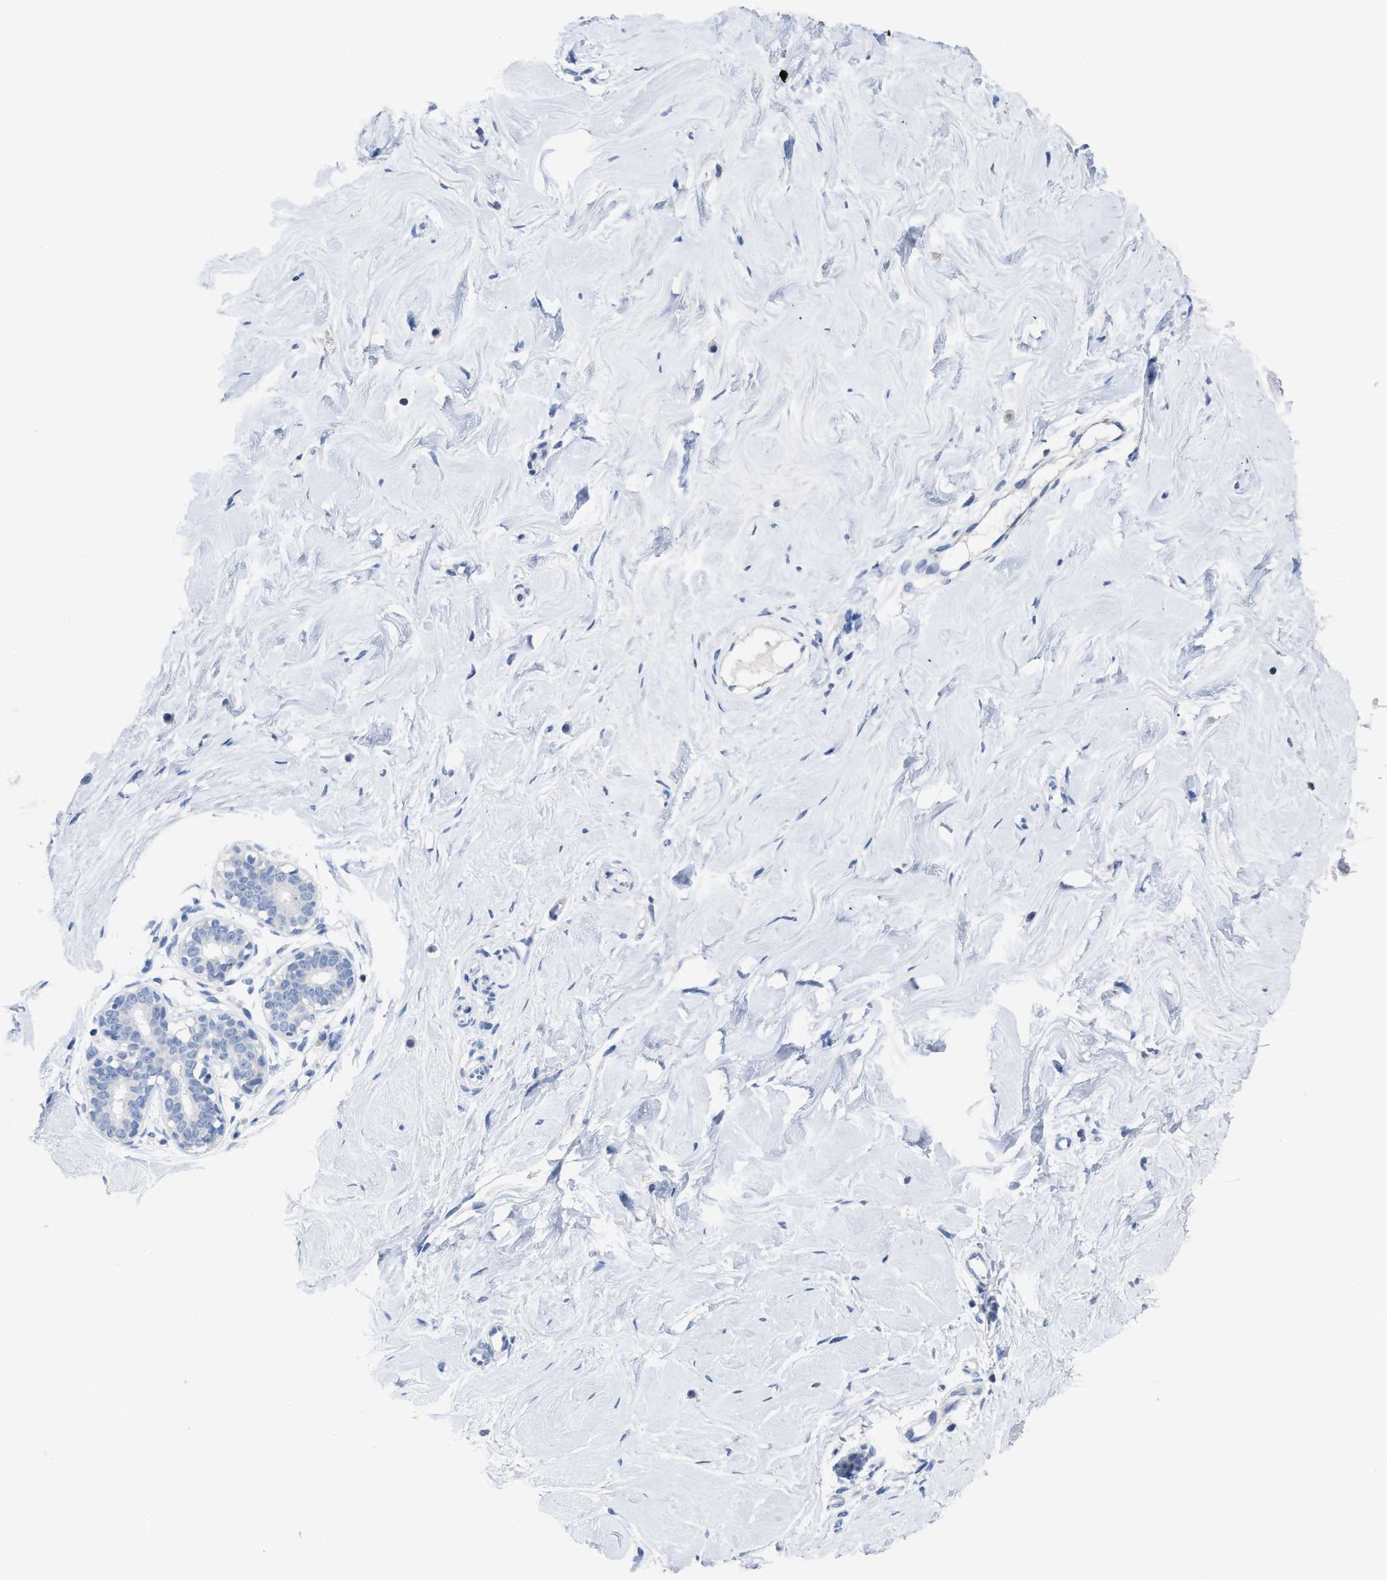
{"staining": {"intensity": "negative", "quantity": "none", "location": "none"}, "tissue": "breast", "cell_type": "Glandular cells", "image_type": "normal", "snomed": [{"axis": "morphology", "description": "Normal tissue, NOS"}, {"axis": "topography", "description": "Breast"}], "caption": "Micrograph shows no protein expression in glandular cells of benign breast. (Brightfield microscopy of DAB immunohistochemistry (IHC) at high magnification).", "gene": "CEACAM5", "patient": {"sex": "female", "age": 23}}